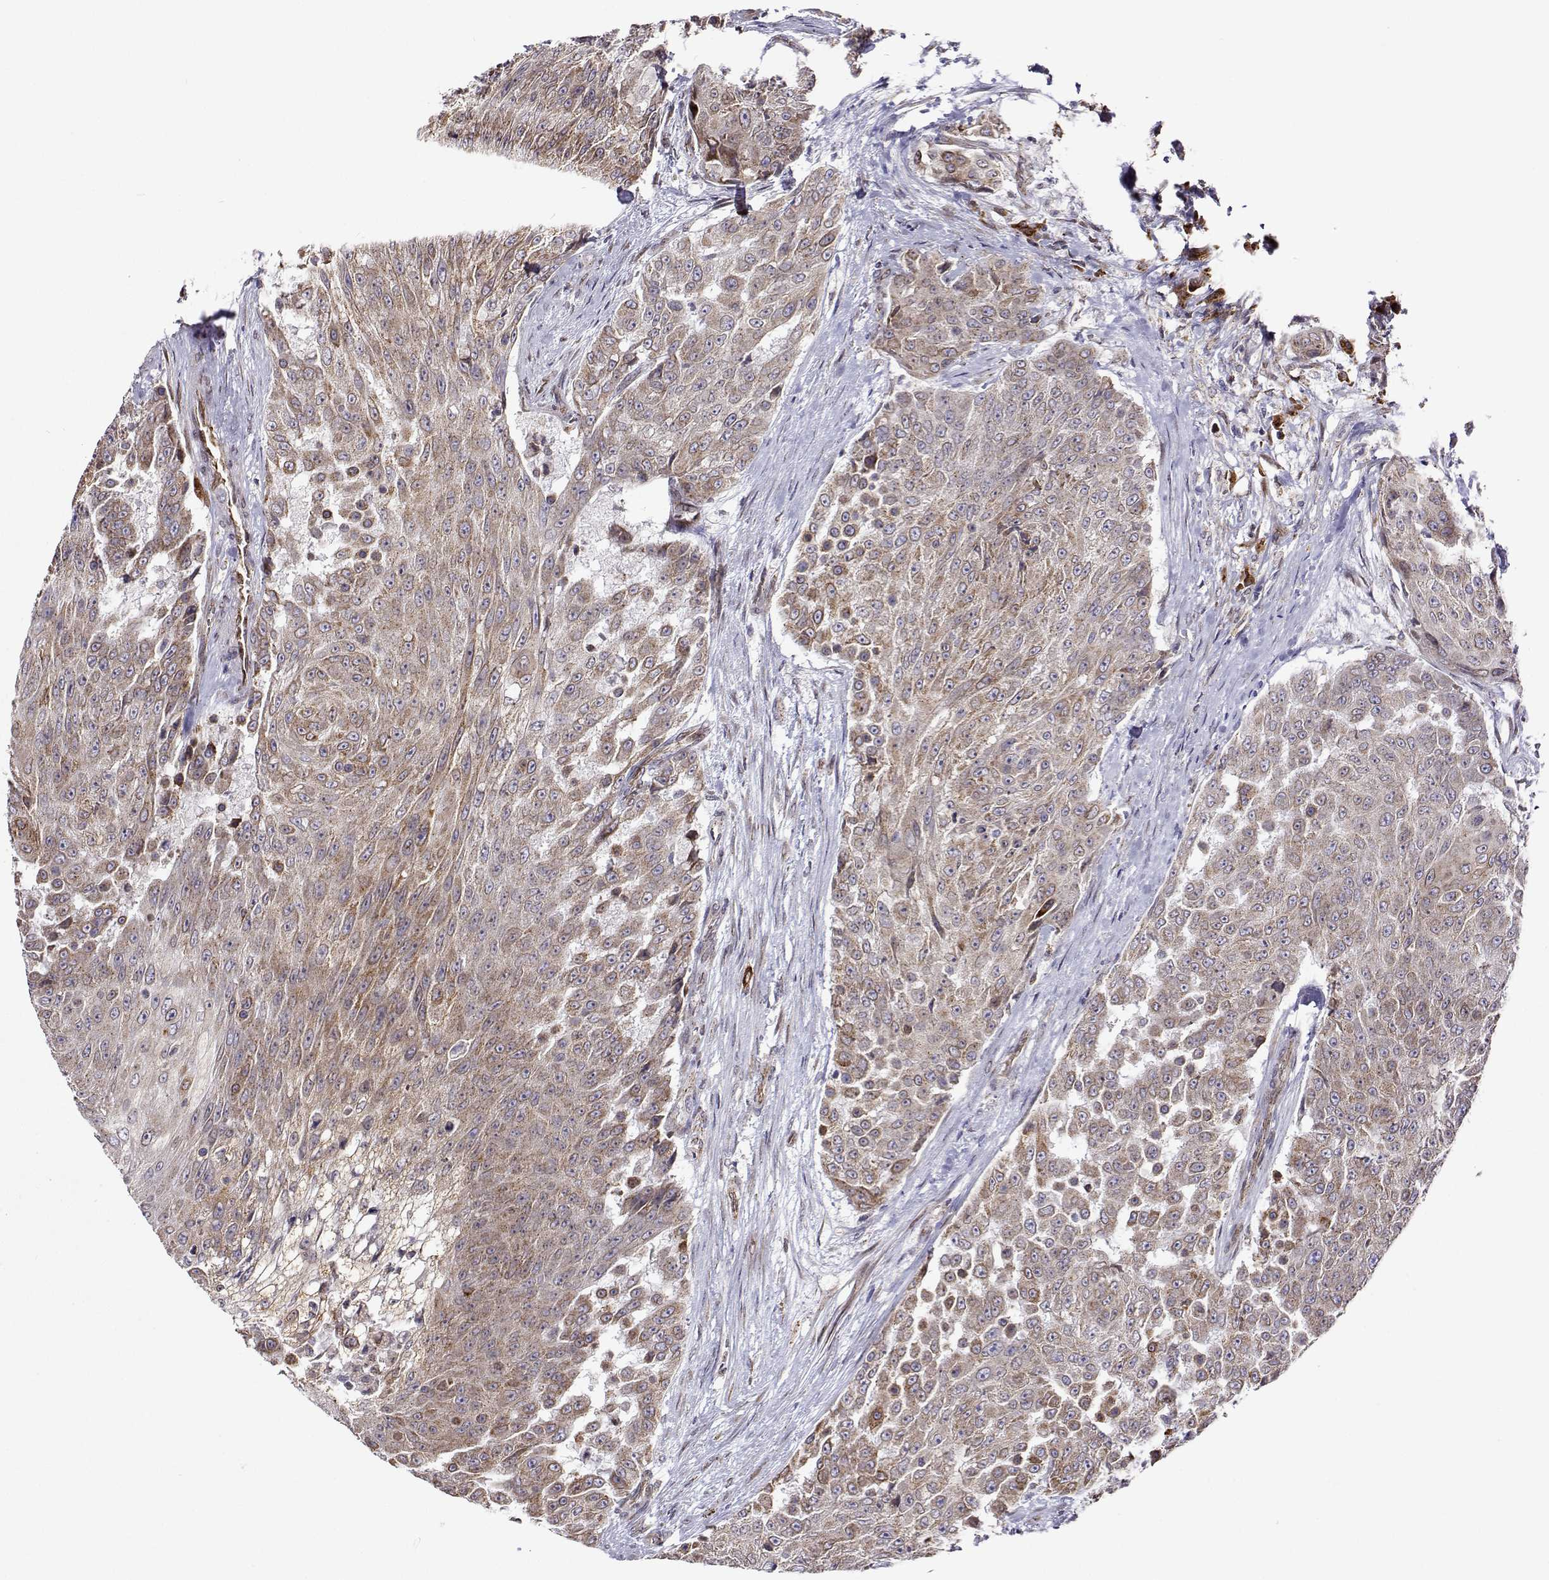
{"staining": {"intensity": "weak", "quantity": ">75%", "location": "cytoplasmic/membranous"}, "tissue": "urothelial cancer", "cell_type": "Tumor cells", "image_type": "cancer", "snomed": [{"axis": "morphology", "description": "Urothelial carcinoma, High grade"}, {"axis": "topography", "description": "Urinary bladder"}], "caption": "IHC image of human urothelial cancer stained for a protein (brown), which displays low levels of weak cytoplasmic/membranous positivity in about >75% of tumor cells.", "gene": "PGRMC2", "patient": {"sex": "female", "age": 63}}